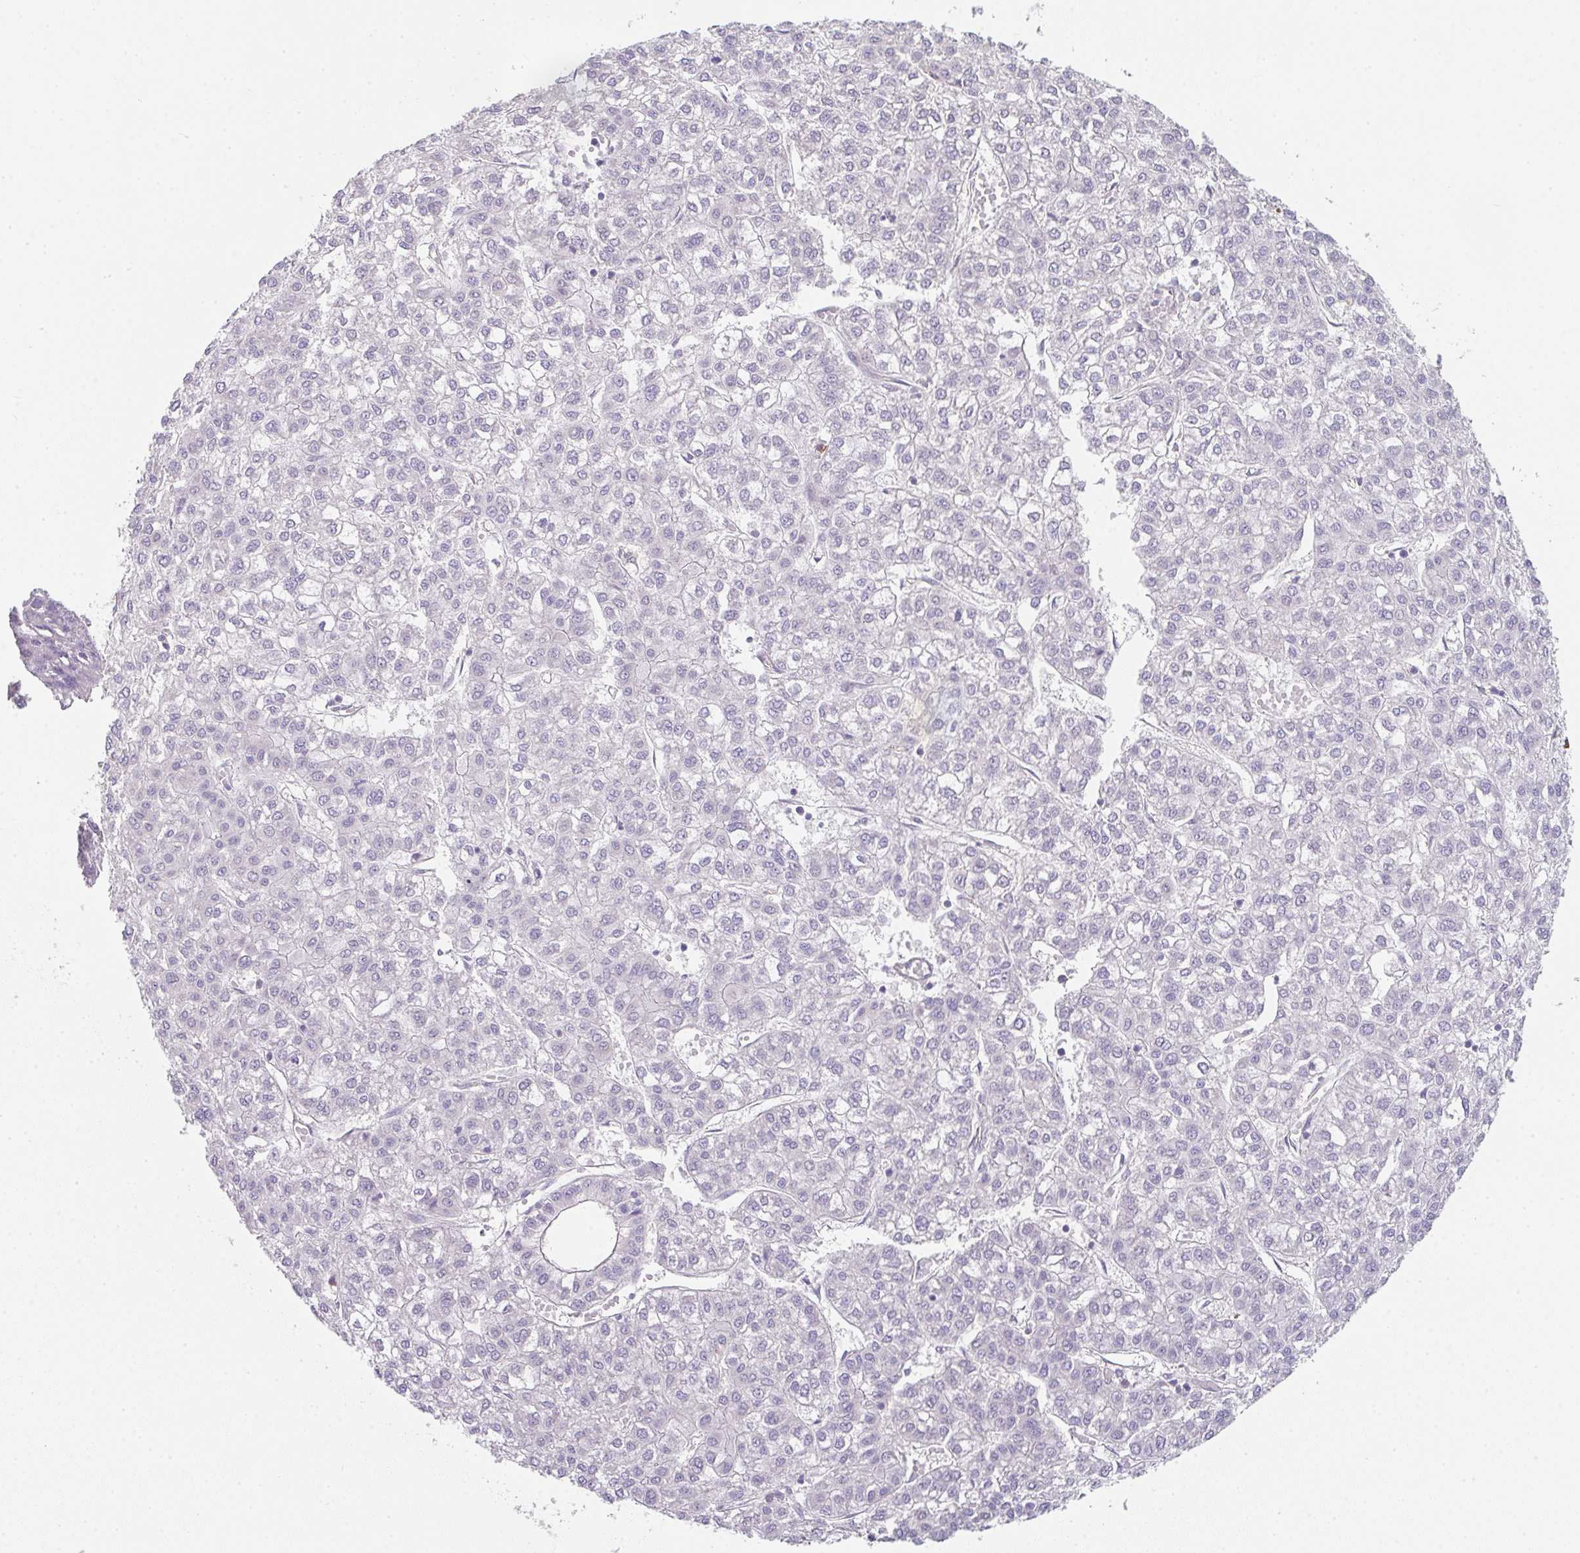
{"staining": {"intensity": "negative", "quantity": "none", "location": "none"}, "tissue": "liver cancer", "cell_type": "Tumor cells", "image_type": "cancer", "snomed": [{"axis": "morphology", "description": "Carcinoma, Hepatocellular, NOS"}, {"axis": "topography", "description": "Liver"}], "caption": "This is an IHC histopathology image of human liver hepatocellular carcinoma. There is no expression in tumor cells.", "gene": "DBN1", "patient": {"sex": "female", "age": 43}}